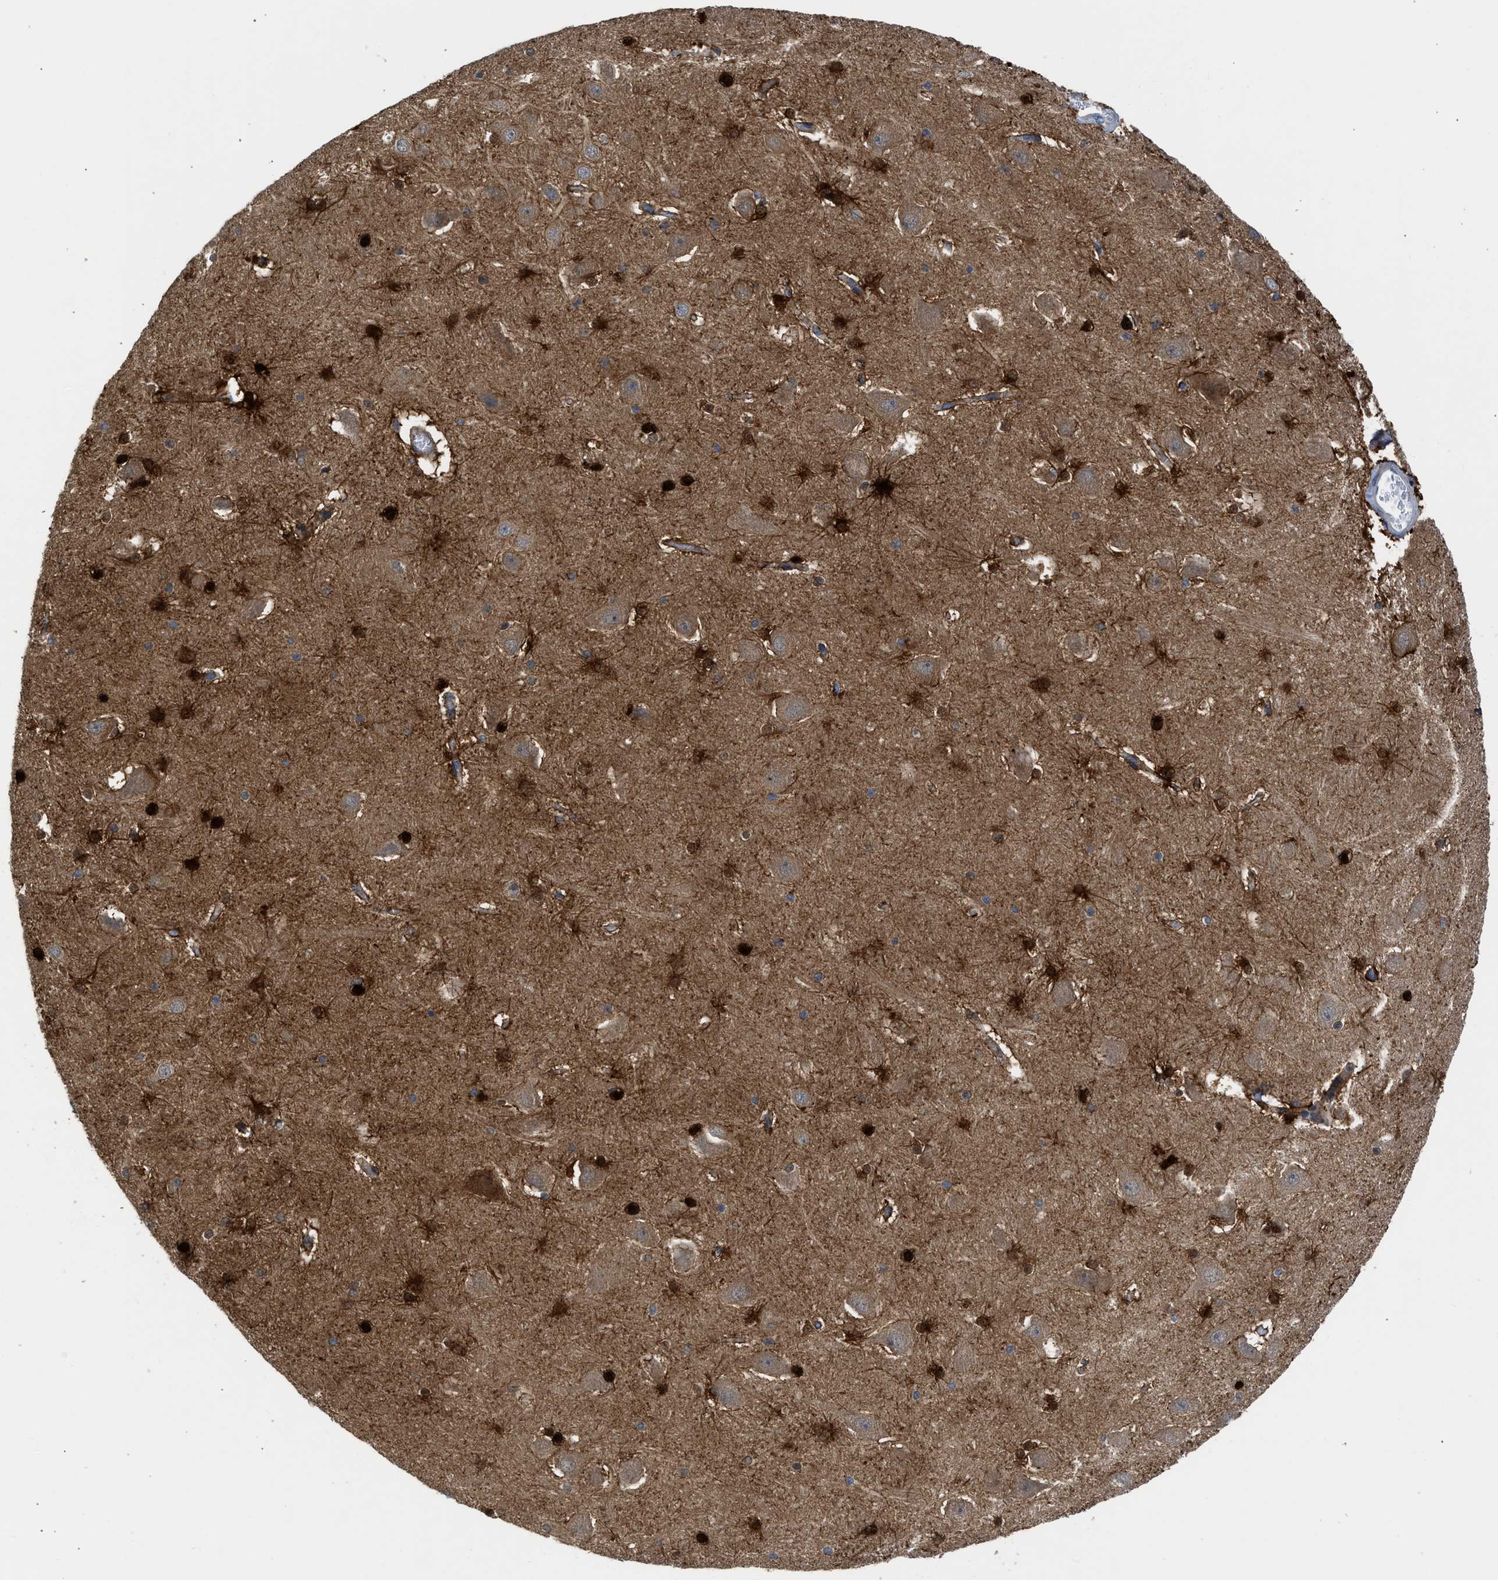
{"staining": {"intensity": "strong", "quantity": "25%-75%", "location": "cytoplasmic/membranous,nuclear"}, "tissue": "hippocampus", "cell_type": "Glial cells", "image_type": "normal", "snomed": [{"axis": "morphology", "description": "Normal tissue, NOS"}, {"axis": "topography", "description": "Hippocampus"}], "caption": "Brown immunohistochemical staining in unremarkable human hippocampus demonstrates strong cytoplasmic/membranous,nuclear staining in about 25%-75% of glial cells. (brown staining indicates protein expression, while blue staining denotes nuclei).", "gene": "CBR1", "patient": {"sex": "male", "age": 45}}